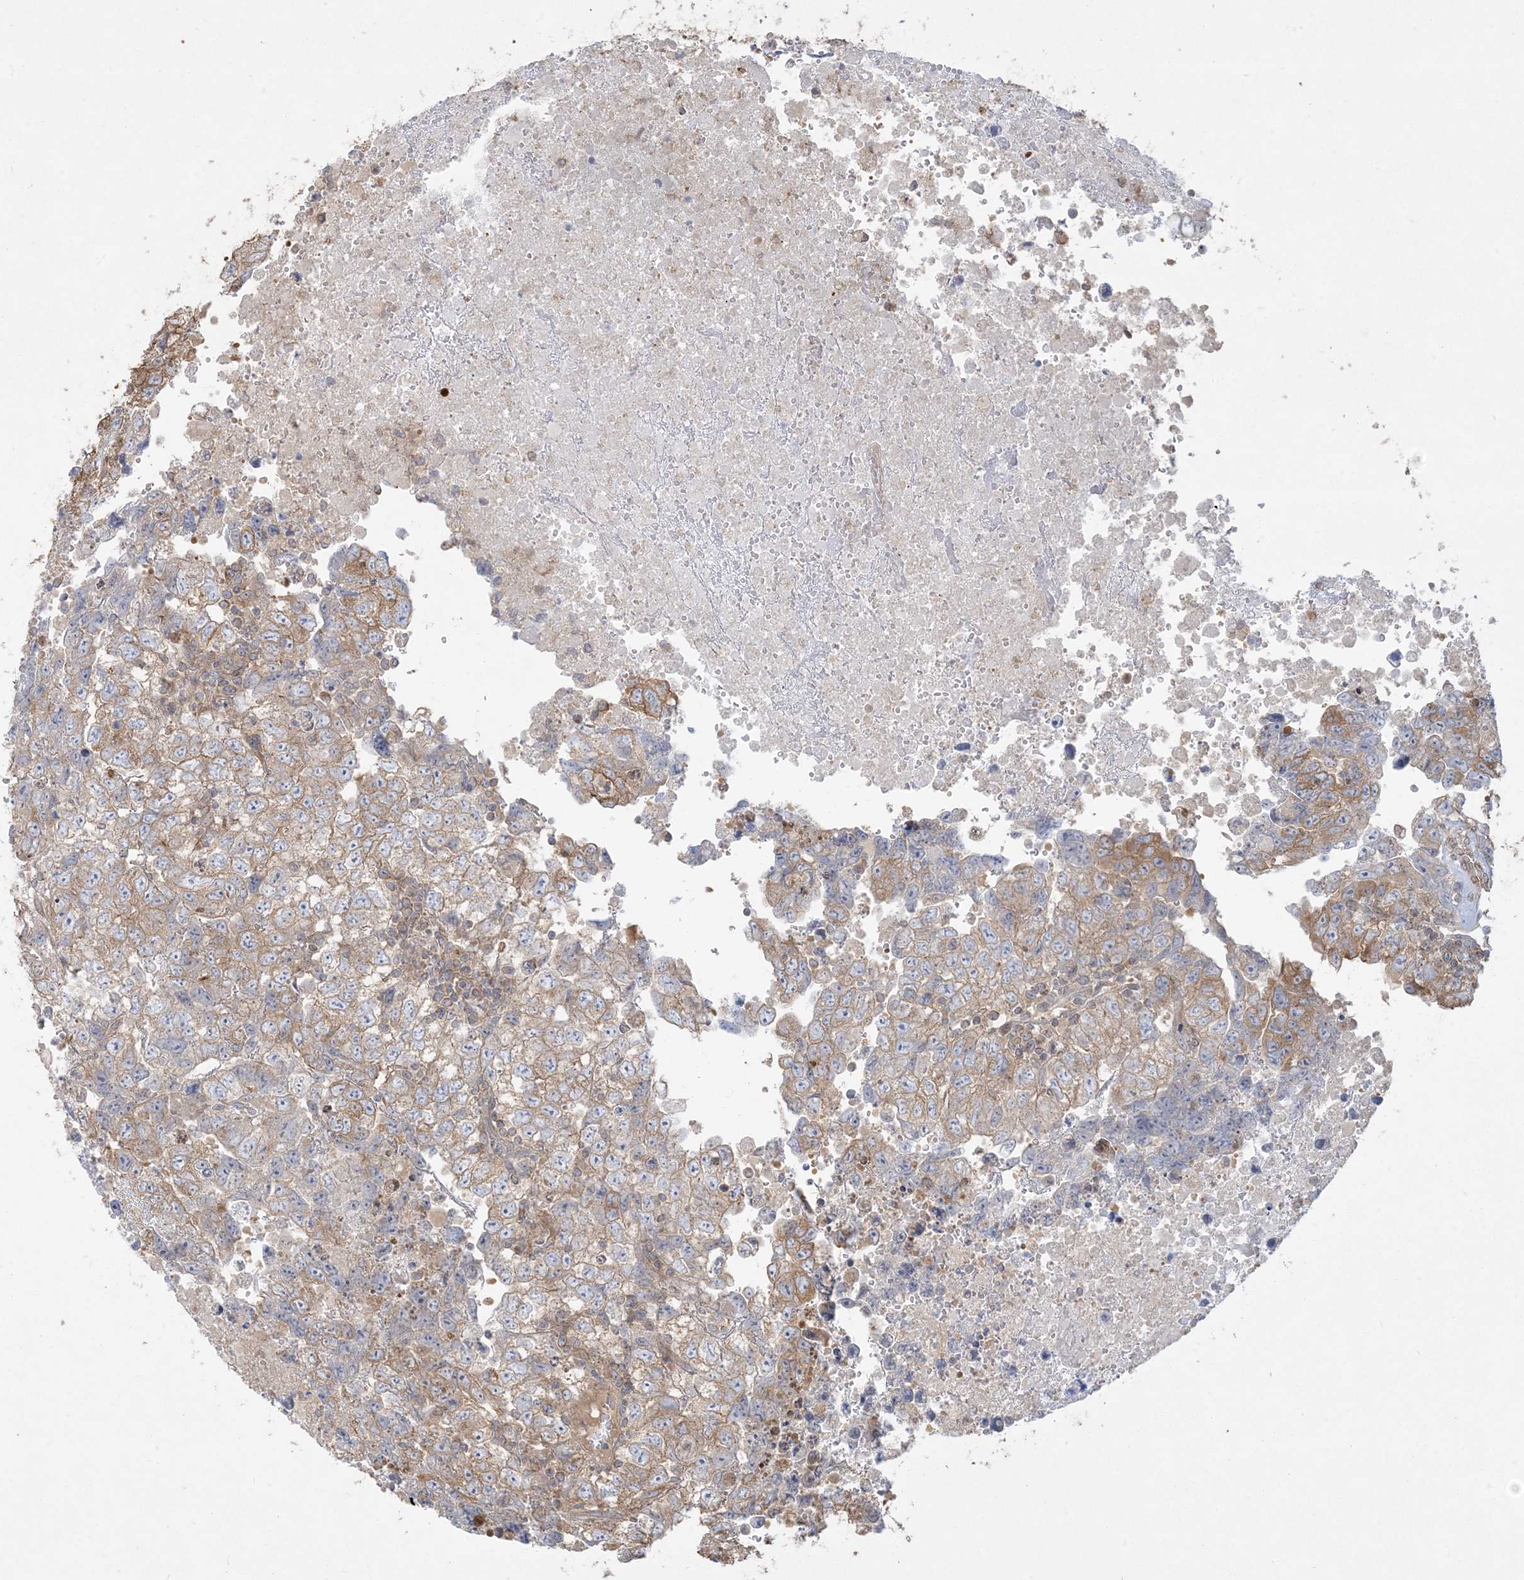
{"staining": {"intensity": "weak", "quantity": "25%-75%", "location": "cytoplasmic/membranous"}, "tissue": "testis cancer", "cell_type": "Tumor cells", "image_type": "cancer", "snomed": [{"axis": "morphology", "description": "Carcinoma, Embryonal, NOS"}, {"axis": "topography", "description": "Testis"}], "caption": "Immunohistochemistry image of neoplastic tissue: testis cancer stained using IHC displays low levels of weak protein expression localized specifically in the cytoplasmic/membranous of tumor cells, appearing as a cytoplasmic/membranous brown color.", "gene": "ZC3H6", "patient": {"sex": "male", "age": 37}}